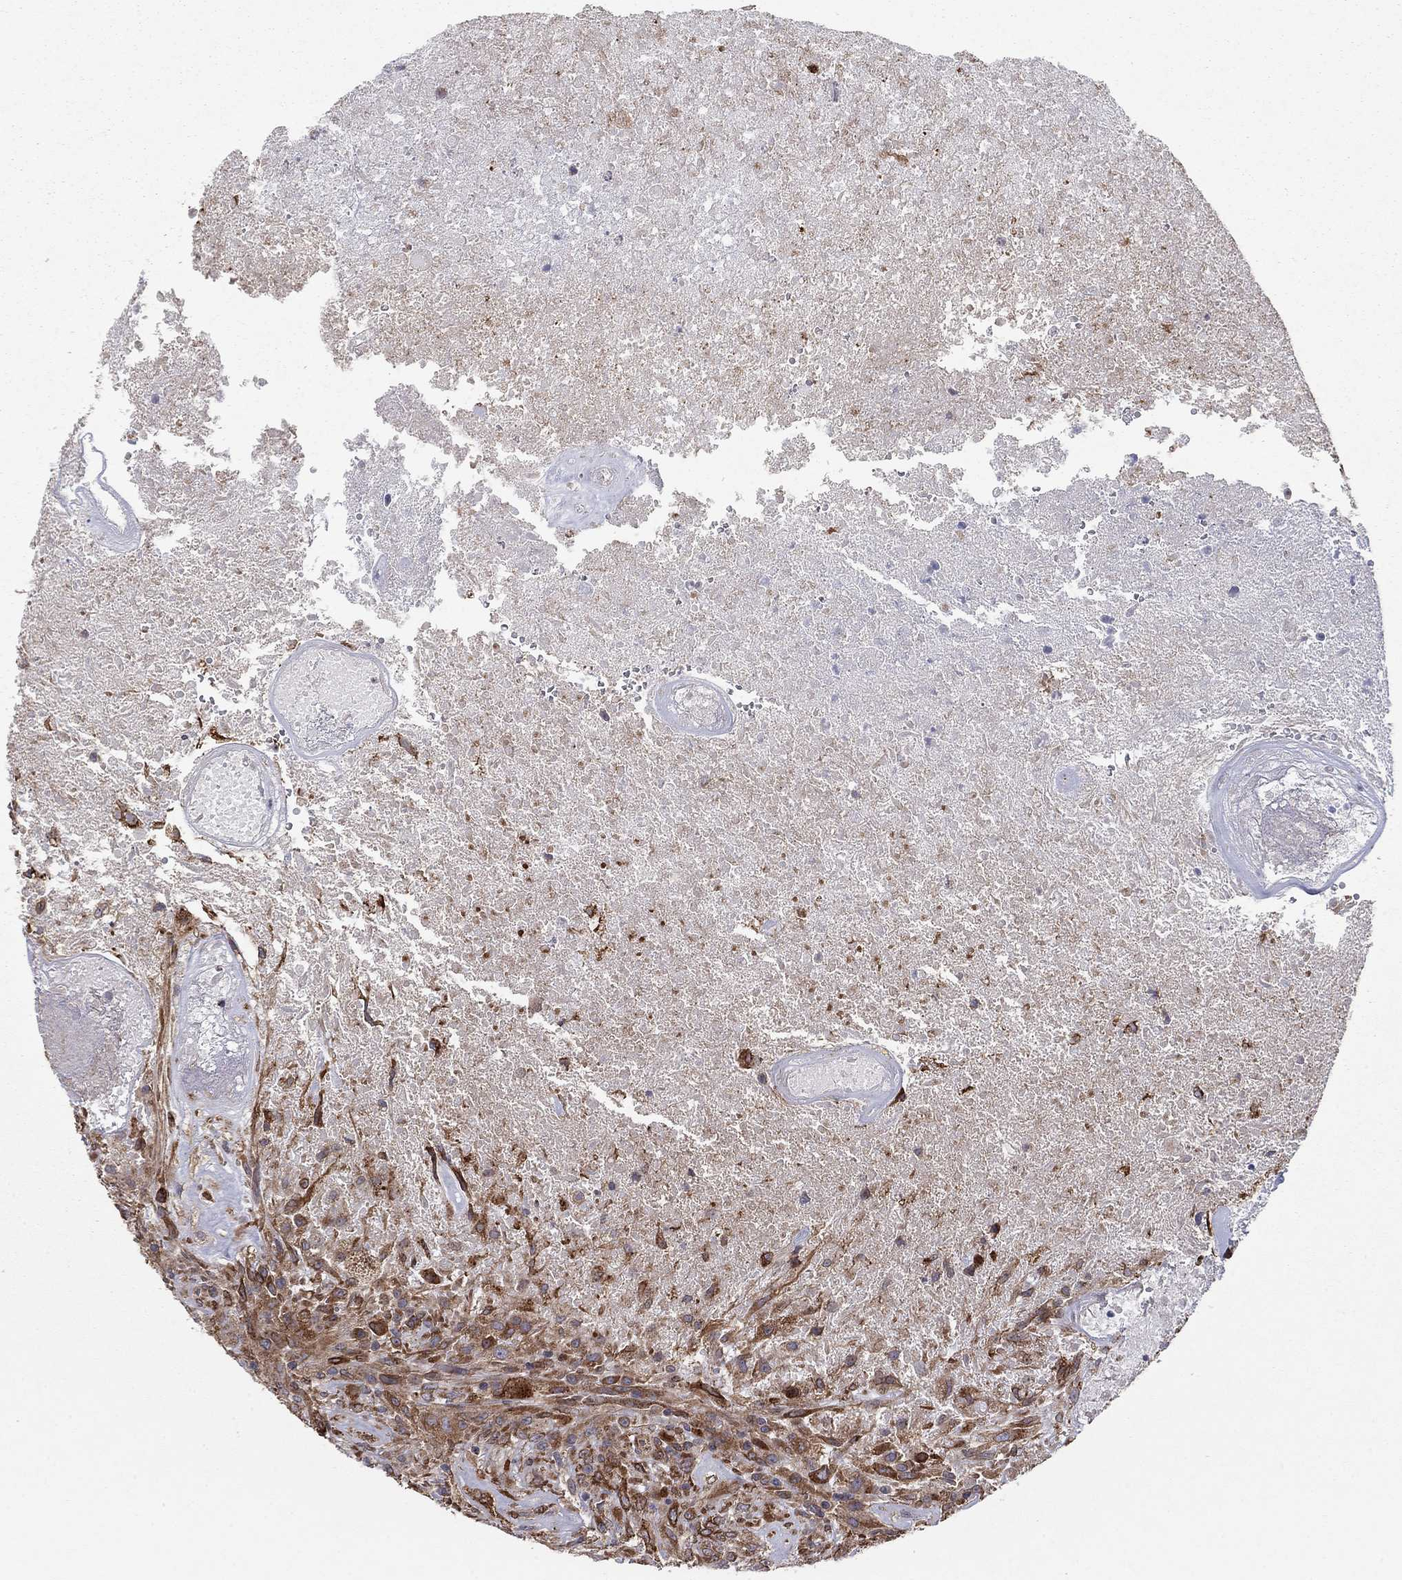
{"staining": {"intensity": "strong", "quantity": "<25%", "location": "cytoplasmic/membranous"}, "tissue": "glioma", "cell_type": "Tumor cells", "image_type": "cancer", "snomed": [{"axis": "morphology", "description": "Glioma, malignant, High grade"}, {"axis": "topography", "description": "Brain"}], "caption": "Brown immunohistochemical staining in glioma displays strong cytoplasmic/membranous staining in about <25% of tumor cells.", "gene": "YIF1A", "patient": {"sex": "male", "age": 56}}